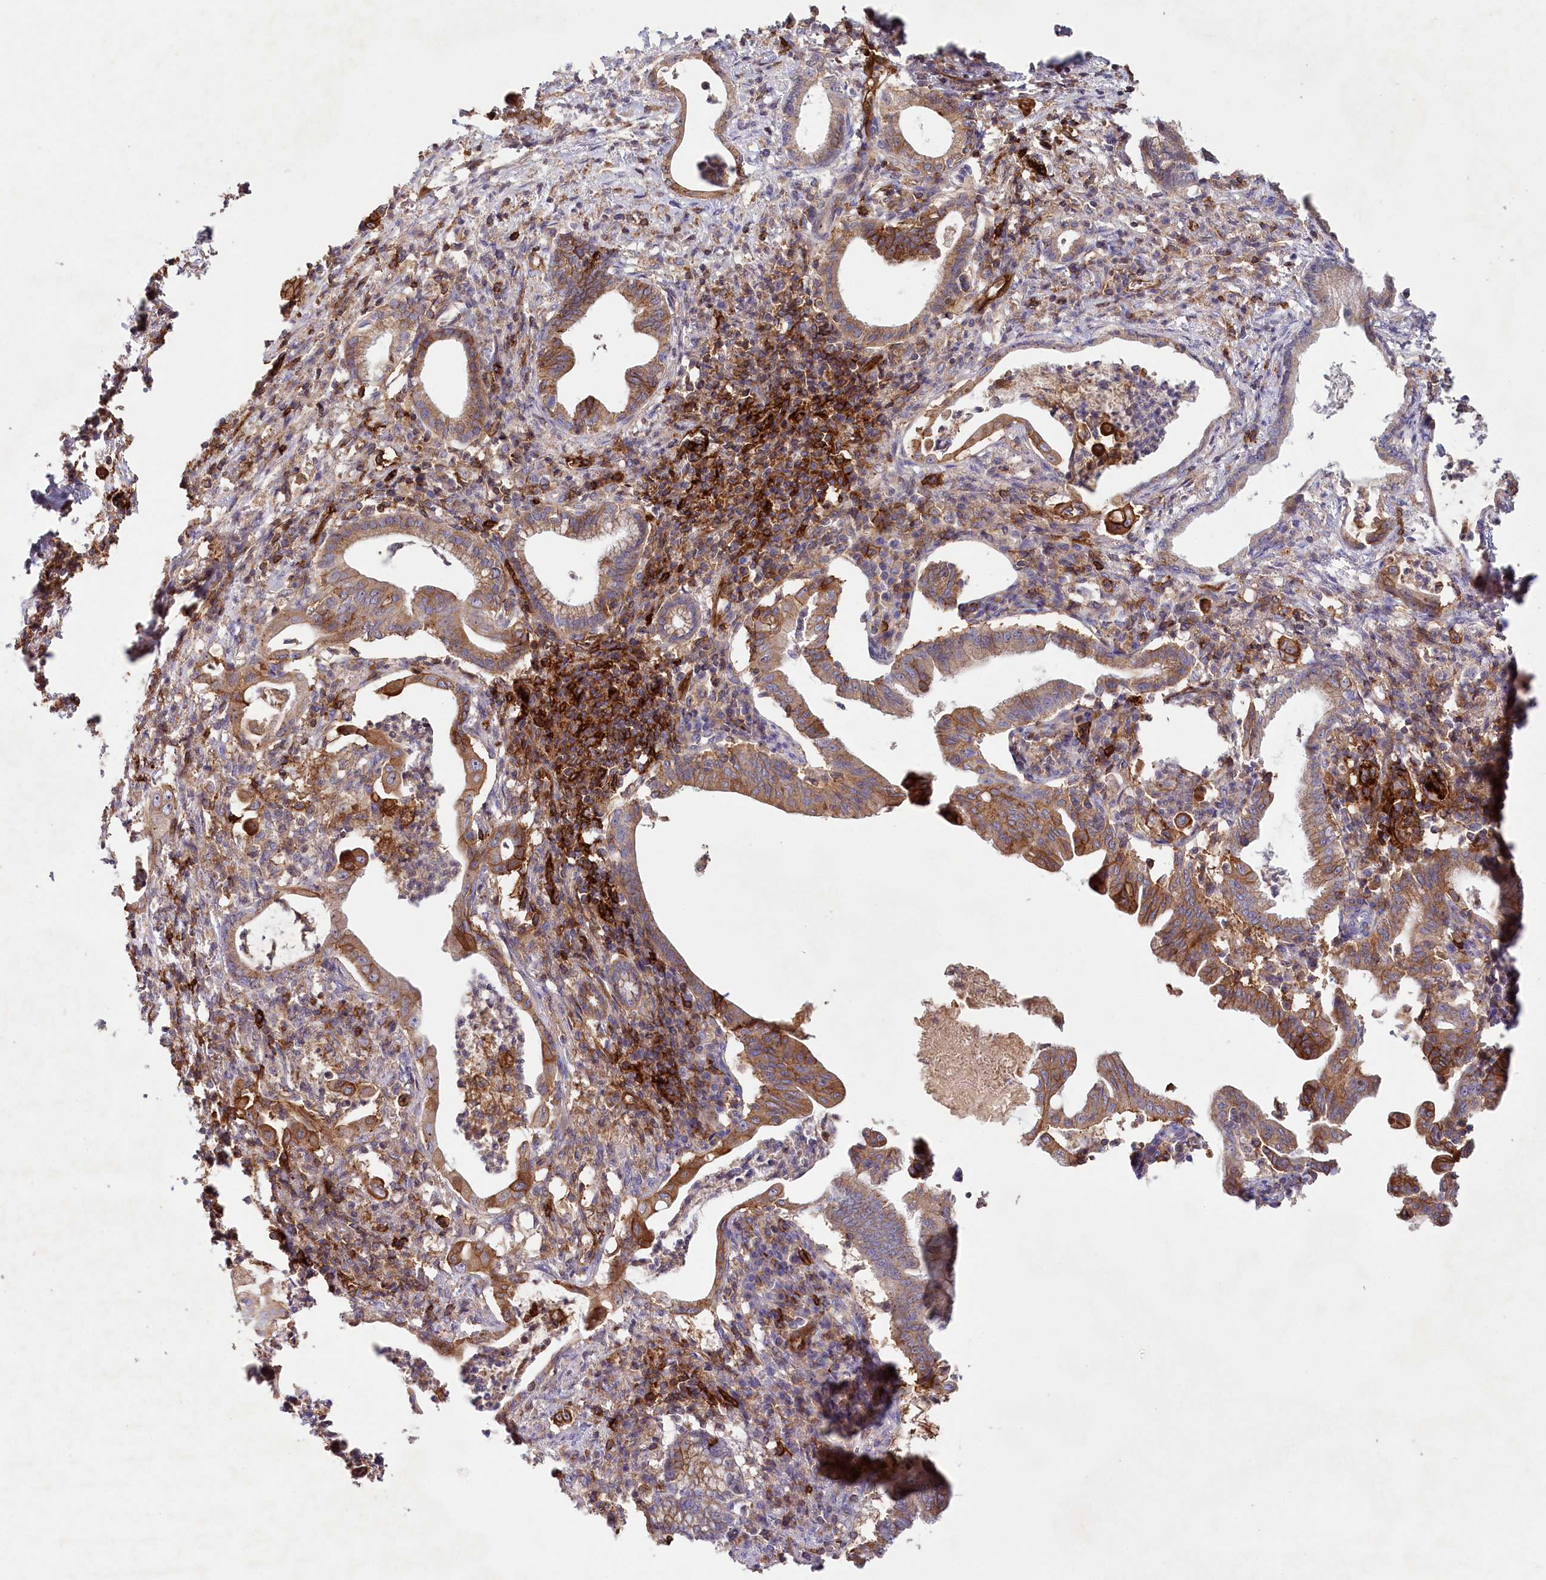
{"staining": {"intensity": "moderate", "quantity": ">75%", "location": "cytoplasmic/membranous"}, "tissue": "pancreatic cancer", "cell_type": "Tumor cells", "image_type": "cancer", "snomed": [{"axis": "morphology", "description": "Adenocarcinoma, NOS"}, {"axis": "topography", "description": "Pancreas"}], "caption": "IHC photomicrograph of human pancreatic adenocarcinoma stained for a protein (brown), which reveals medium levels of moderate cytoplasmic/membranous positivity in approximately >75% of tumor cells.", "gene": "RBP5", "patient": {"sex": "female", "age": 55}}